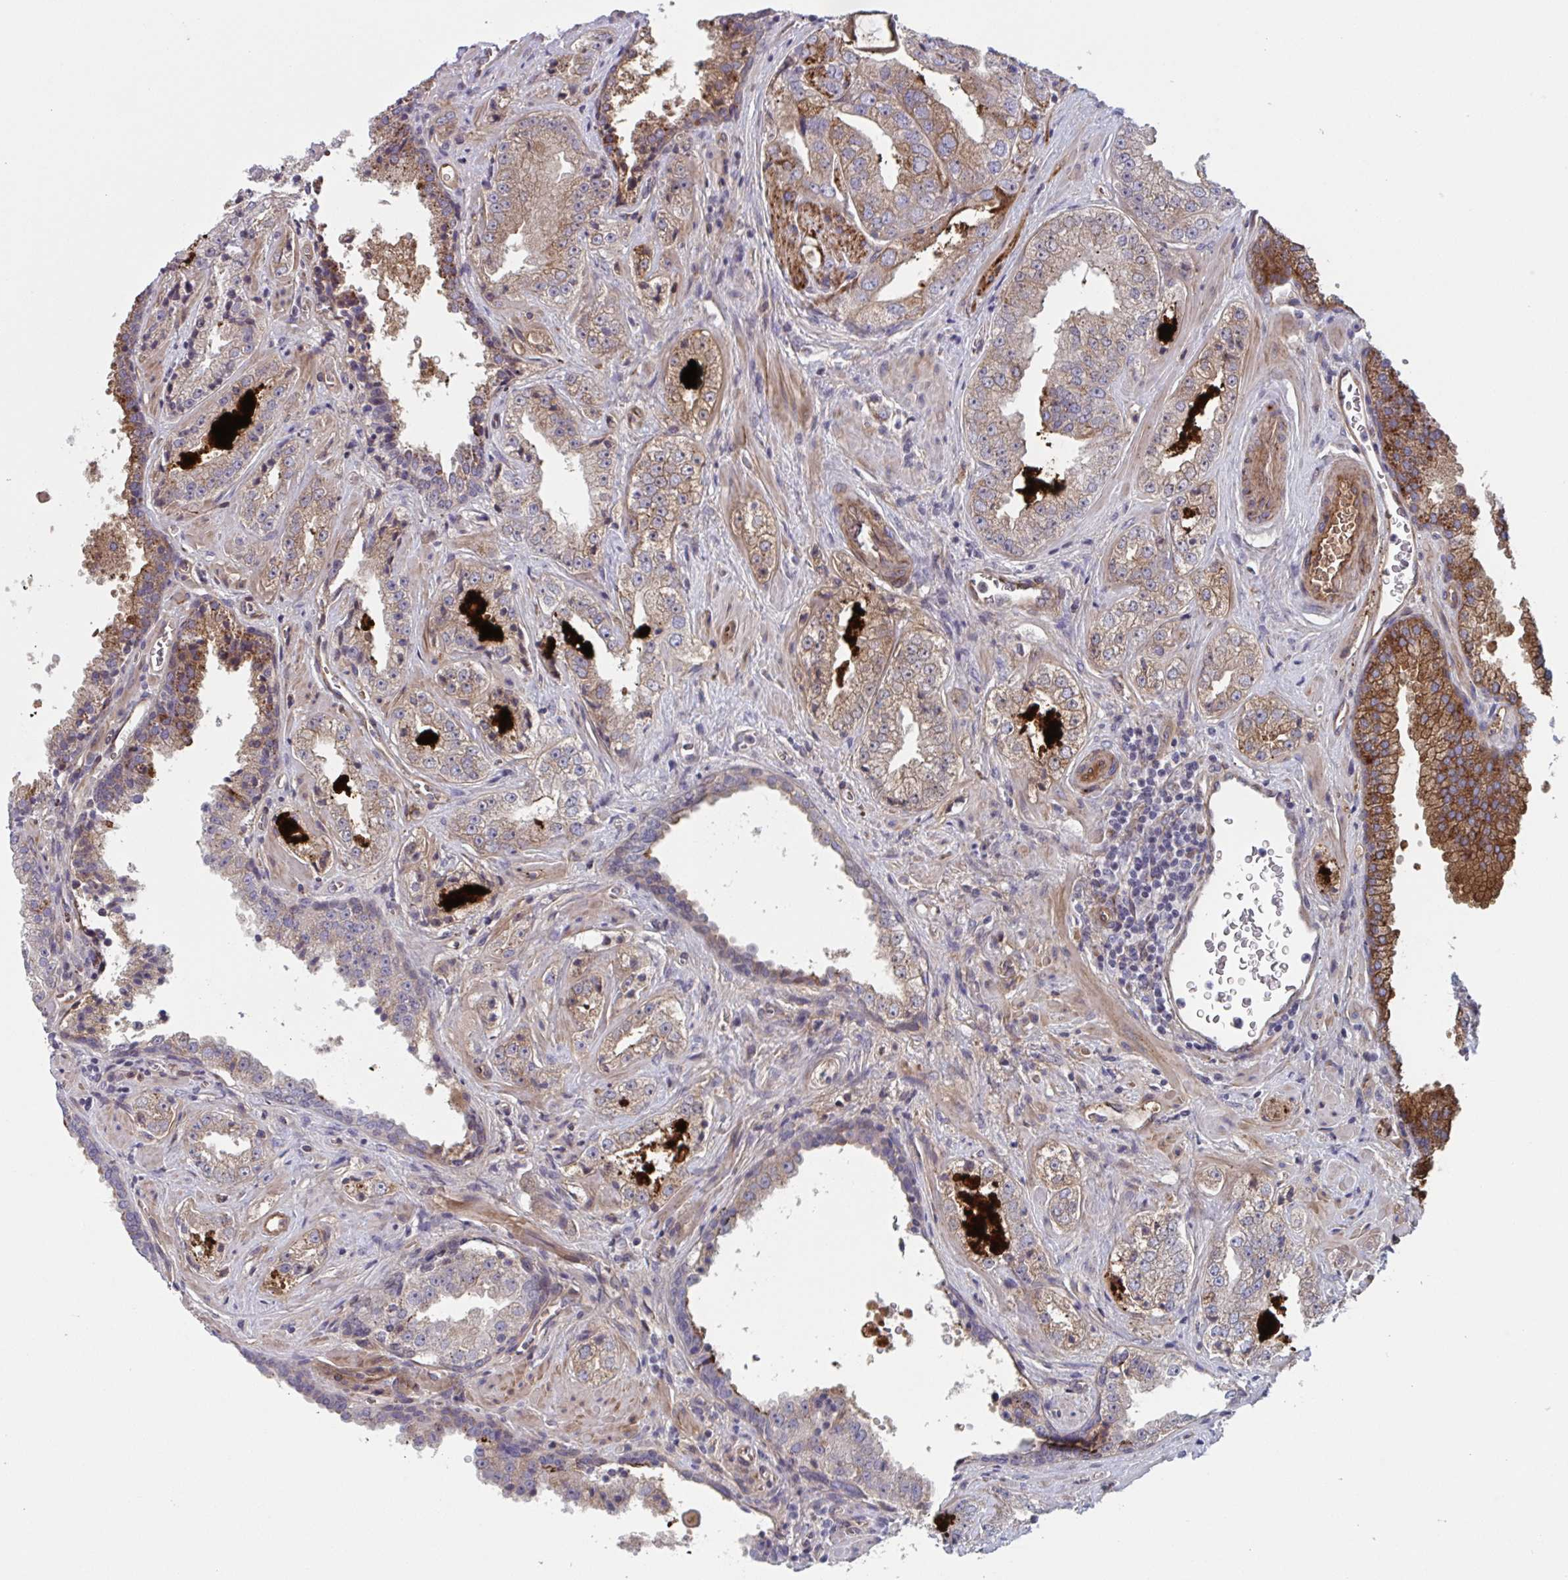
{"staining": {"intensity": "moderate", "quantity": "<25%", "location": "cytoplasmic/membranous"}, "tissue": "prostate cancer", "cell_type": "Tumor cells", "image_type": "cancer", "snomed": [{"axis": "morphology", "description": "Adenocarcinoma, High grade"}, {"axis": "topography", "description": "Prostate"}], "caption": "Protein expression by IHC shows moderate cytoplasmic/membranous staining in about <25% of tumor cells in high-grade adenocarcinoma (prostate).", "gene": "TNFSF10", "patient": {"sex": "male", "age": 67}}